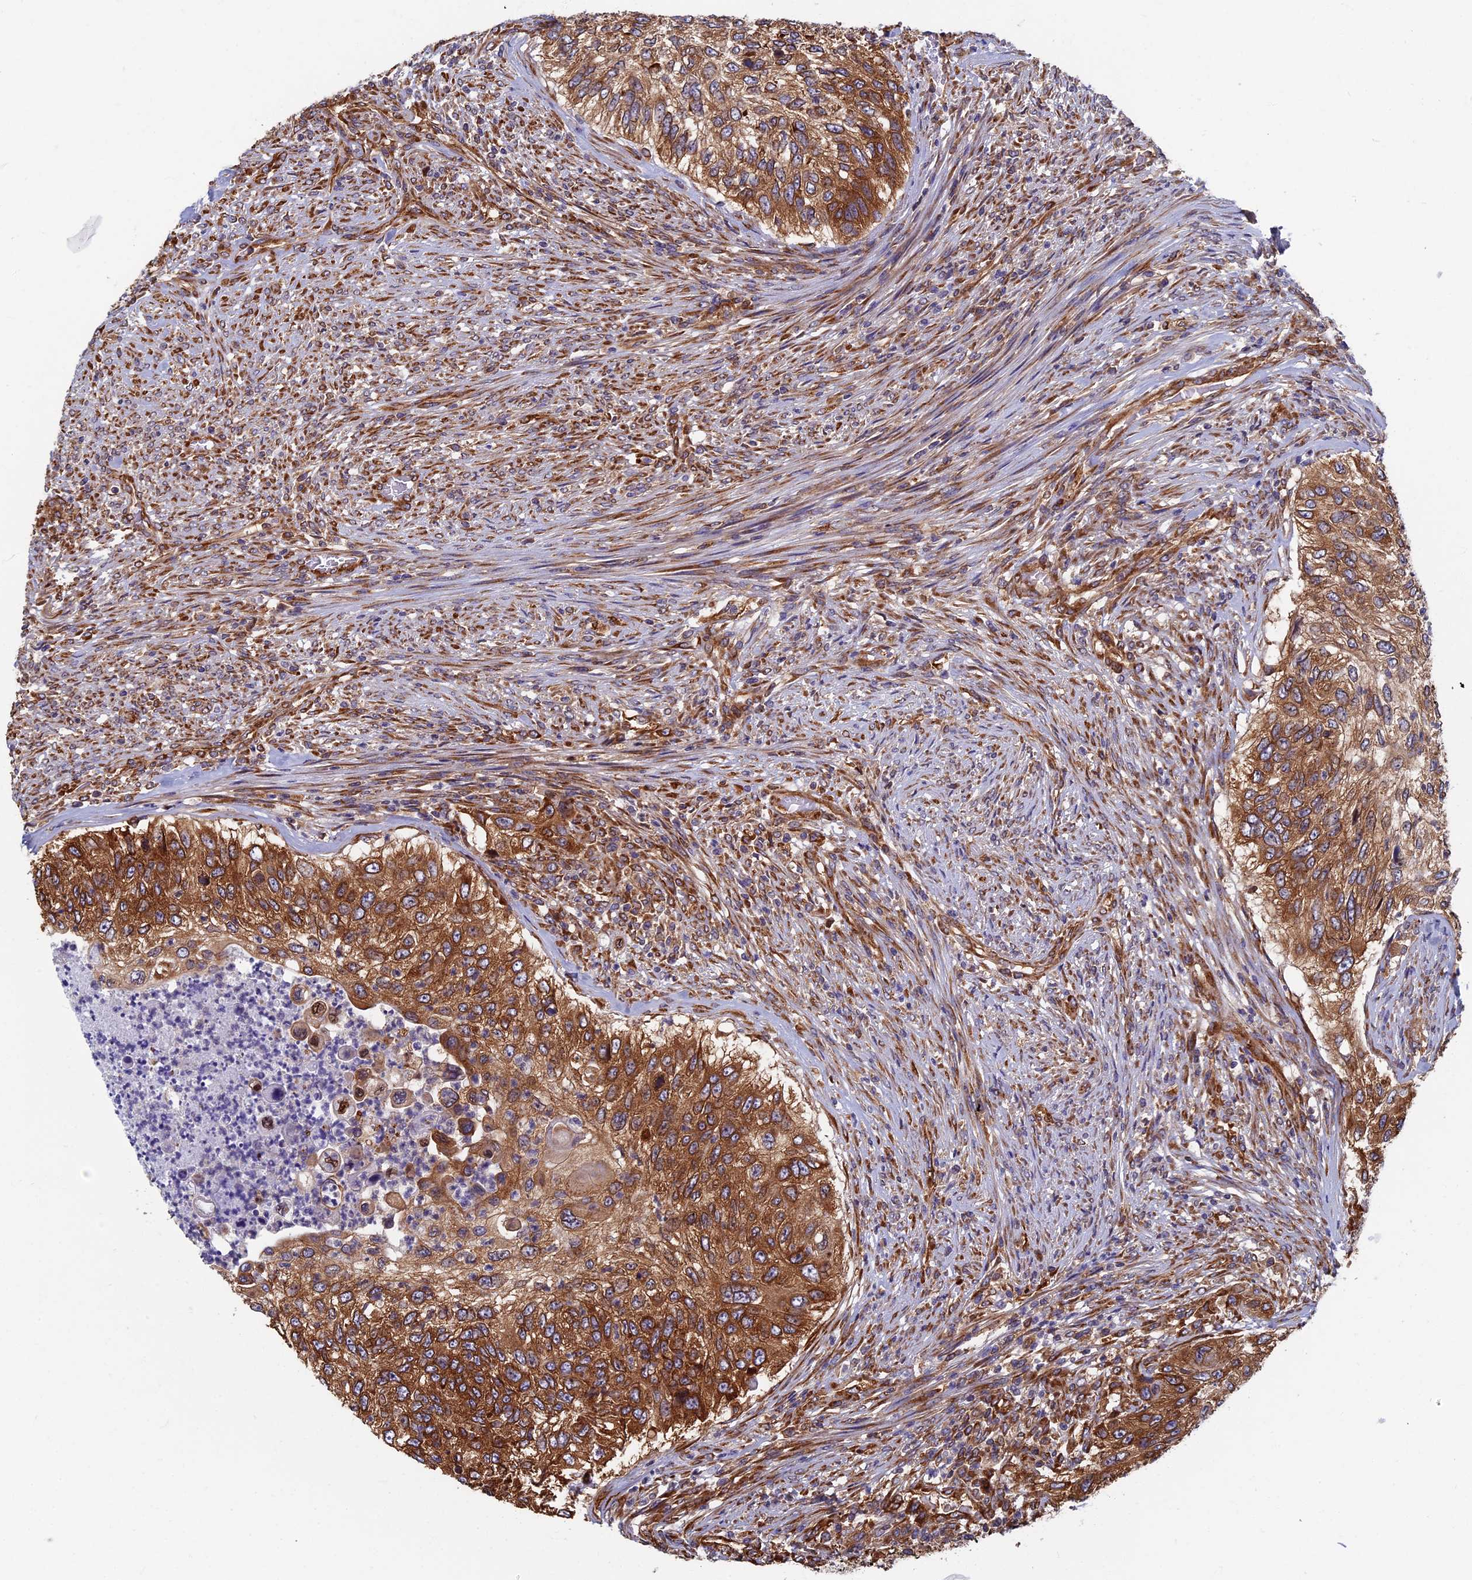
{"staining": {"intensity": "strong", "quantity": ">75%", "location": "cytoplasmic/membranous"}, "tissue": "urothelial cancer", "cell_type": "Tumor cells", "image_type": "cancer", "snomed": [{"axis": "morphology", "description": "Urothelial carcinoma, High grade"}, {"axis": "topography", "description": "Urinary bladder"}], "caption": "Human urothelial carcinoma (high-grade) stained with a protein marker shows strong staining in tumor cells.", "gene": "YBX1", "patient": {"sex": "female", "age": 60}}